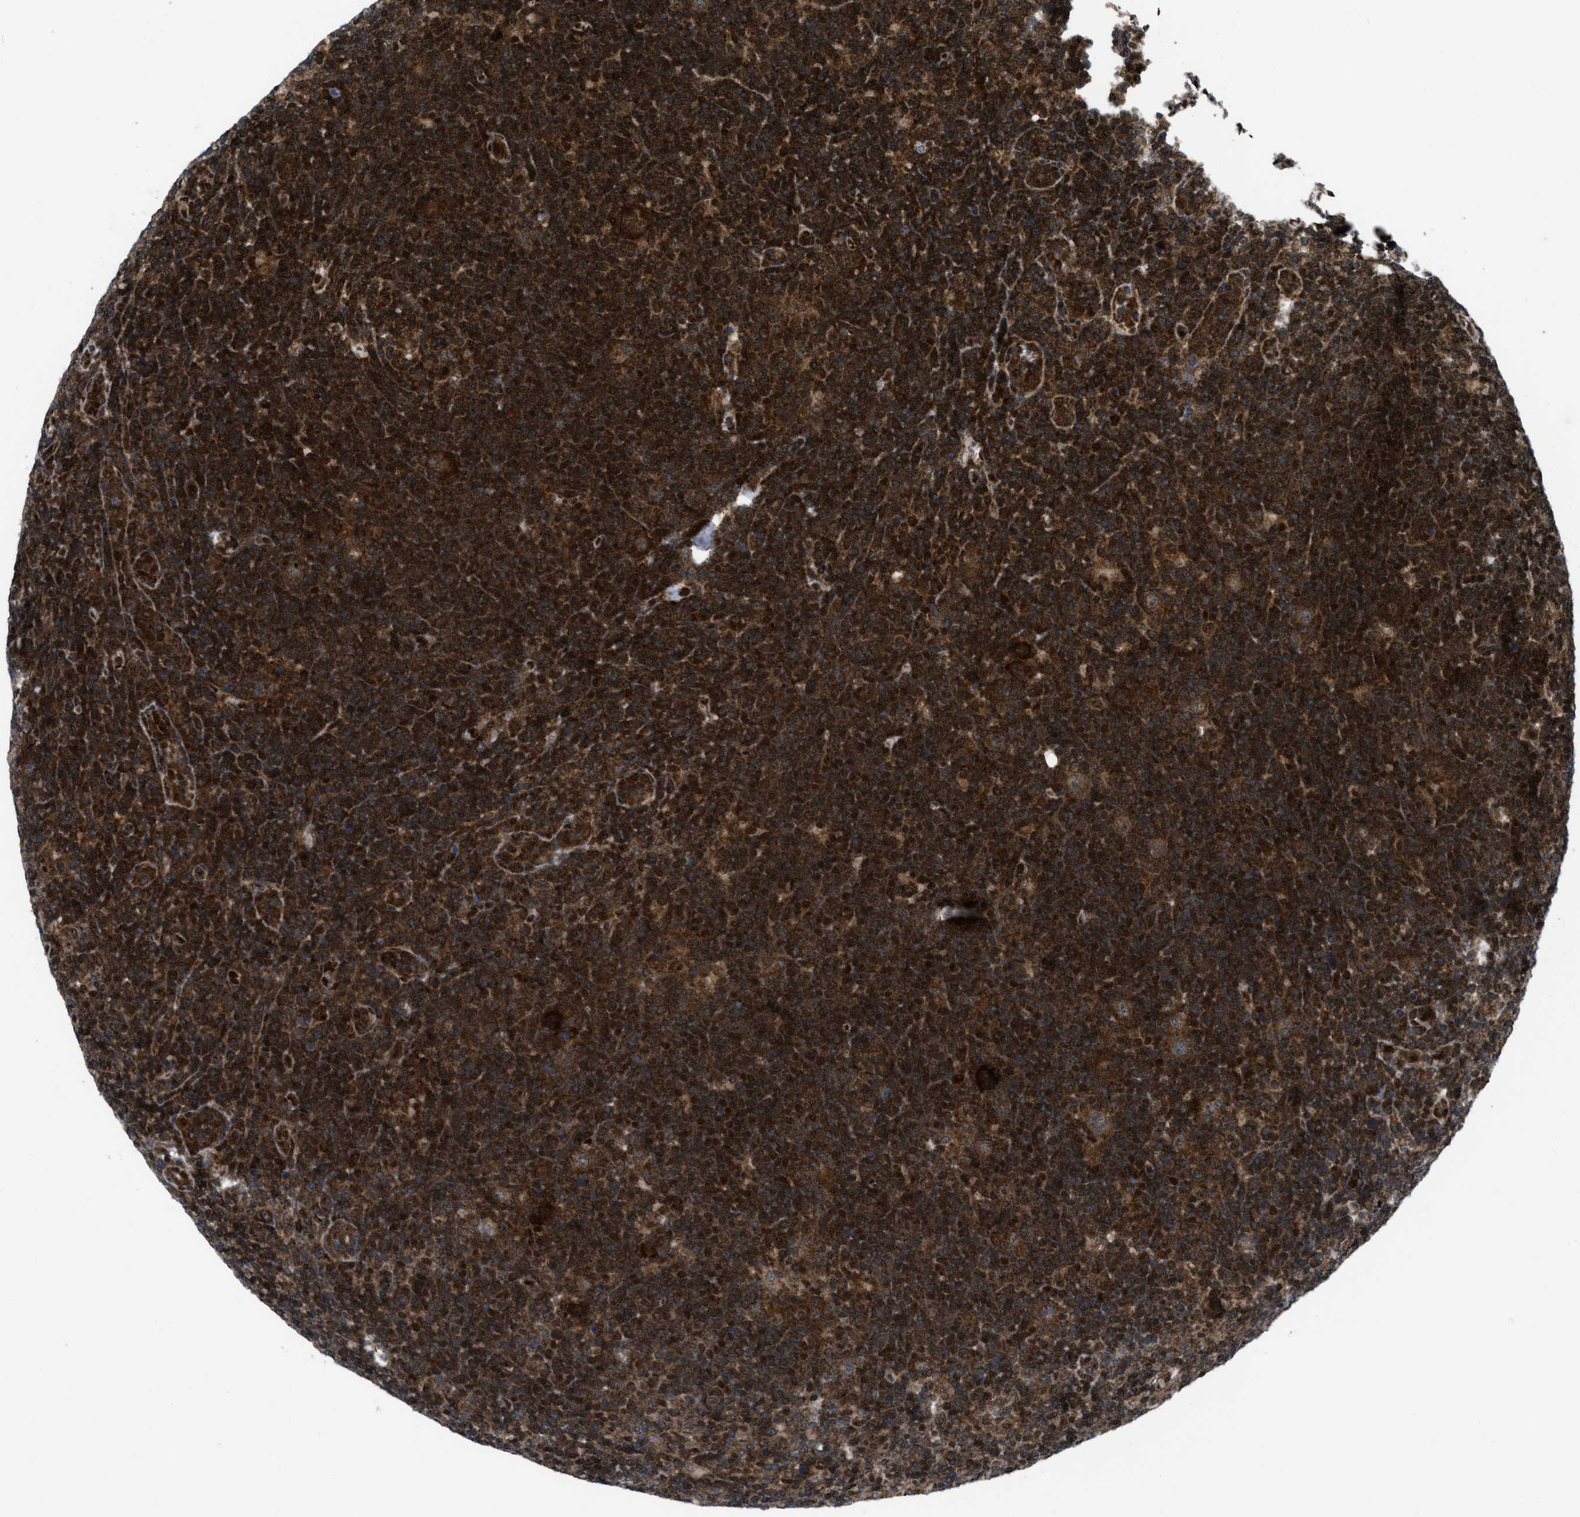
{"staining": {"intensity": "strong", "quantity": ">75%", "location": "cytoplasmic/membranous"}, "tissue": "lymphoma", "cell_type": "Tumor cells", "image_type": "cancer", "snomed": [{"axis": "morphology", "description": "Hodgkin's disease, NOS"}, {"axis": "topography", "description": "Lymph node"}], "caption": "Human lymphoma stained for a protein (brown) displays strong cytoplasmic/membranous positive staining in about >75% of tumor cells.", "gene": "PPP2CB", "patient": {"sex": "female", "age": 57}}